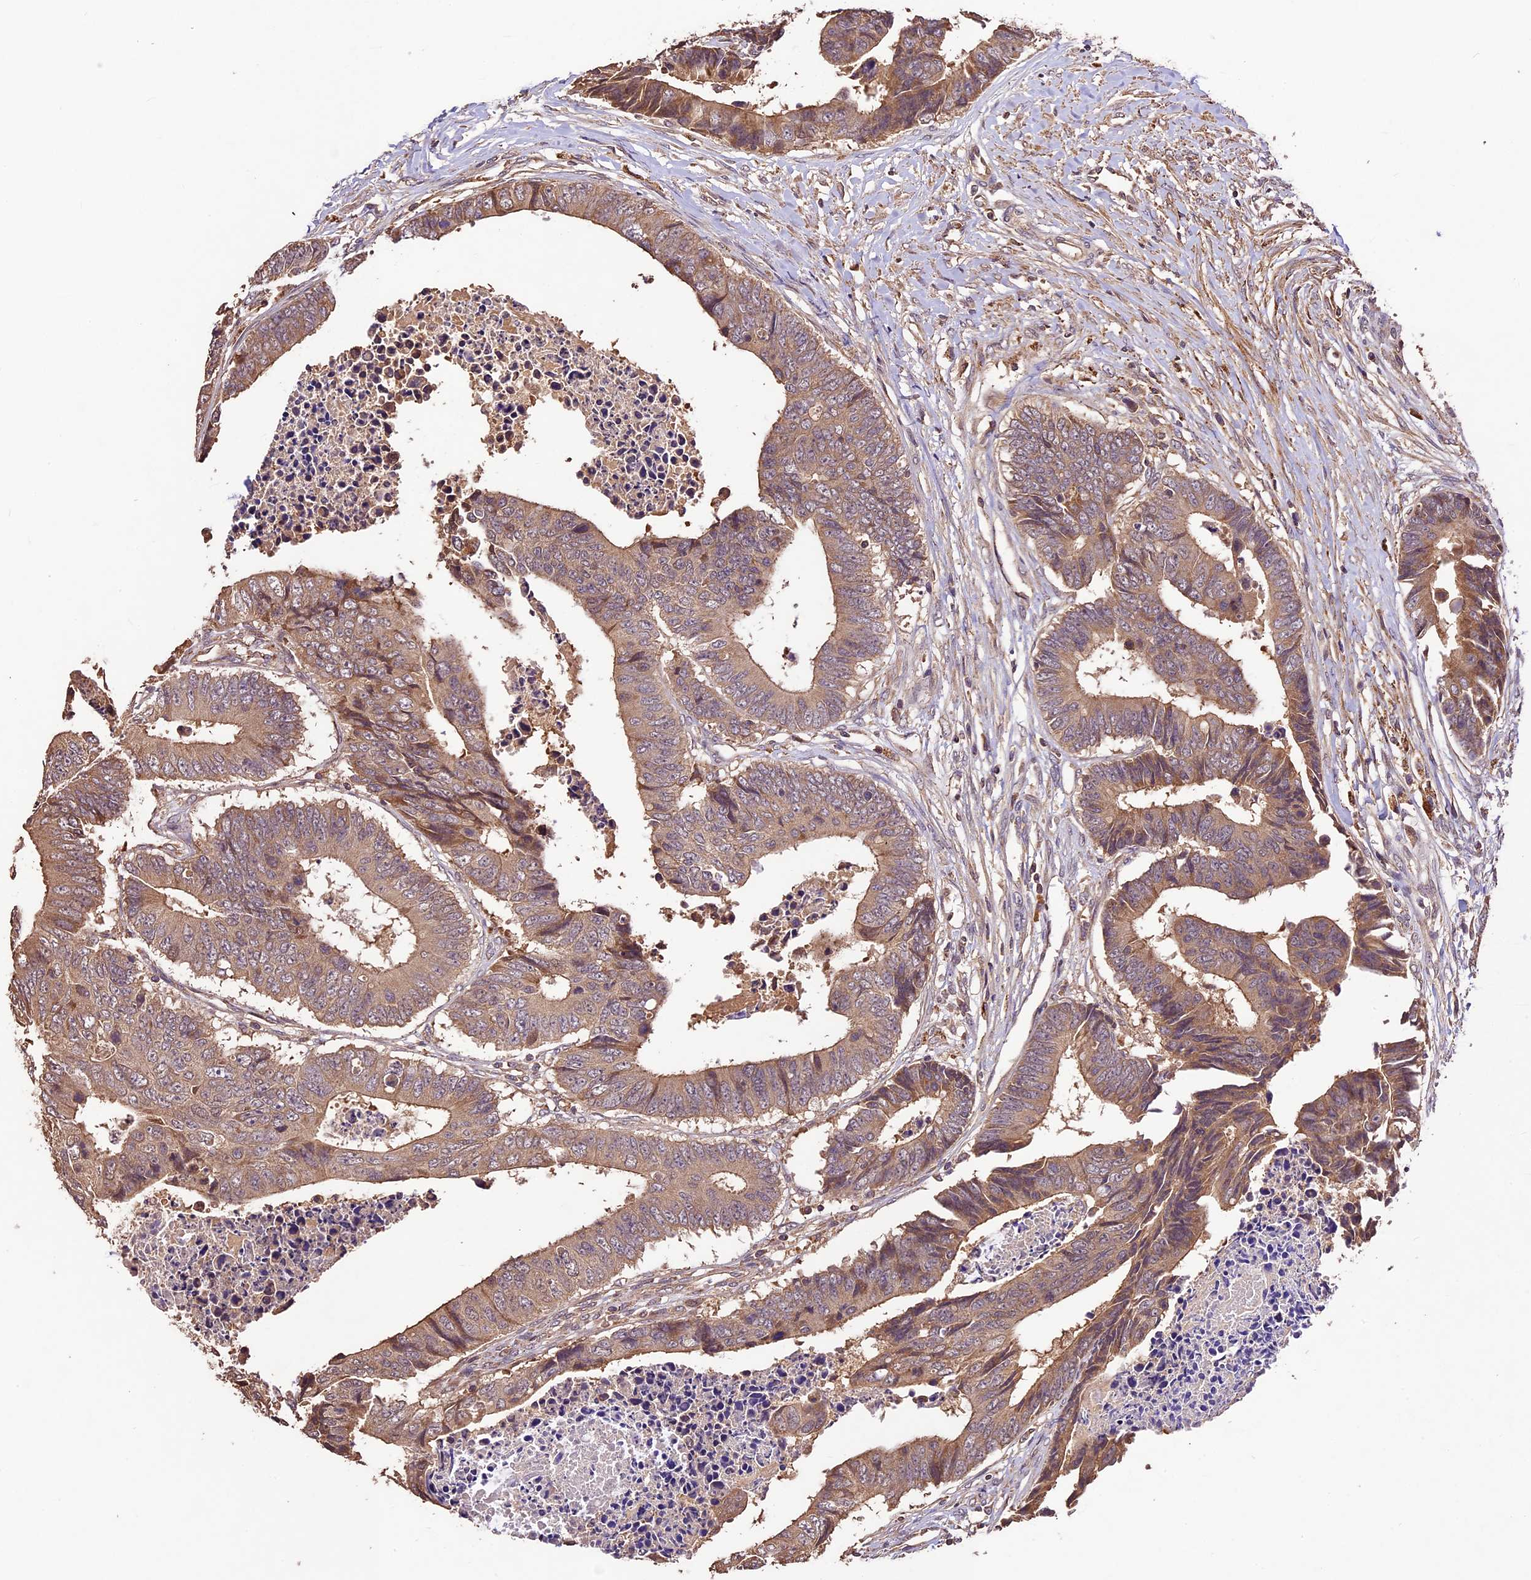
{"staining": {"intensity": "weak", "quantity": ">75%", "location": "cytoplasmic/membranous"}, "tissue": "colorectal cancer", "cell_type": "Tumor cells", "image_type": "cancer", "snomed": [{"axis": "morphology", "description": "Adenocarcinoma, NOS"}, {"axis": "topography", "description": "Rectum"}], "caption": "Immunohistochemical staining of human colorectal cancer reveals weak cytoplasmic/membranous protein staining in approximately >75% of tumor cells.", "gene": "CRLF1", "patient": {"sex": "male", "age": 84}}